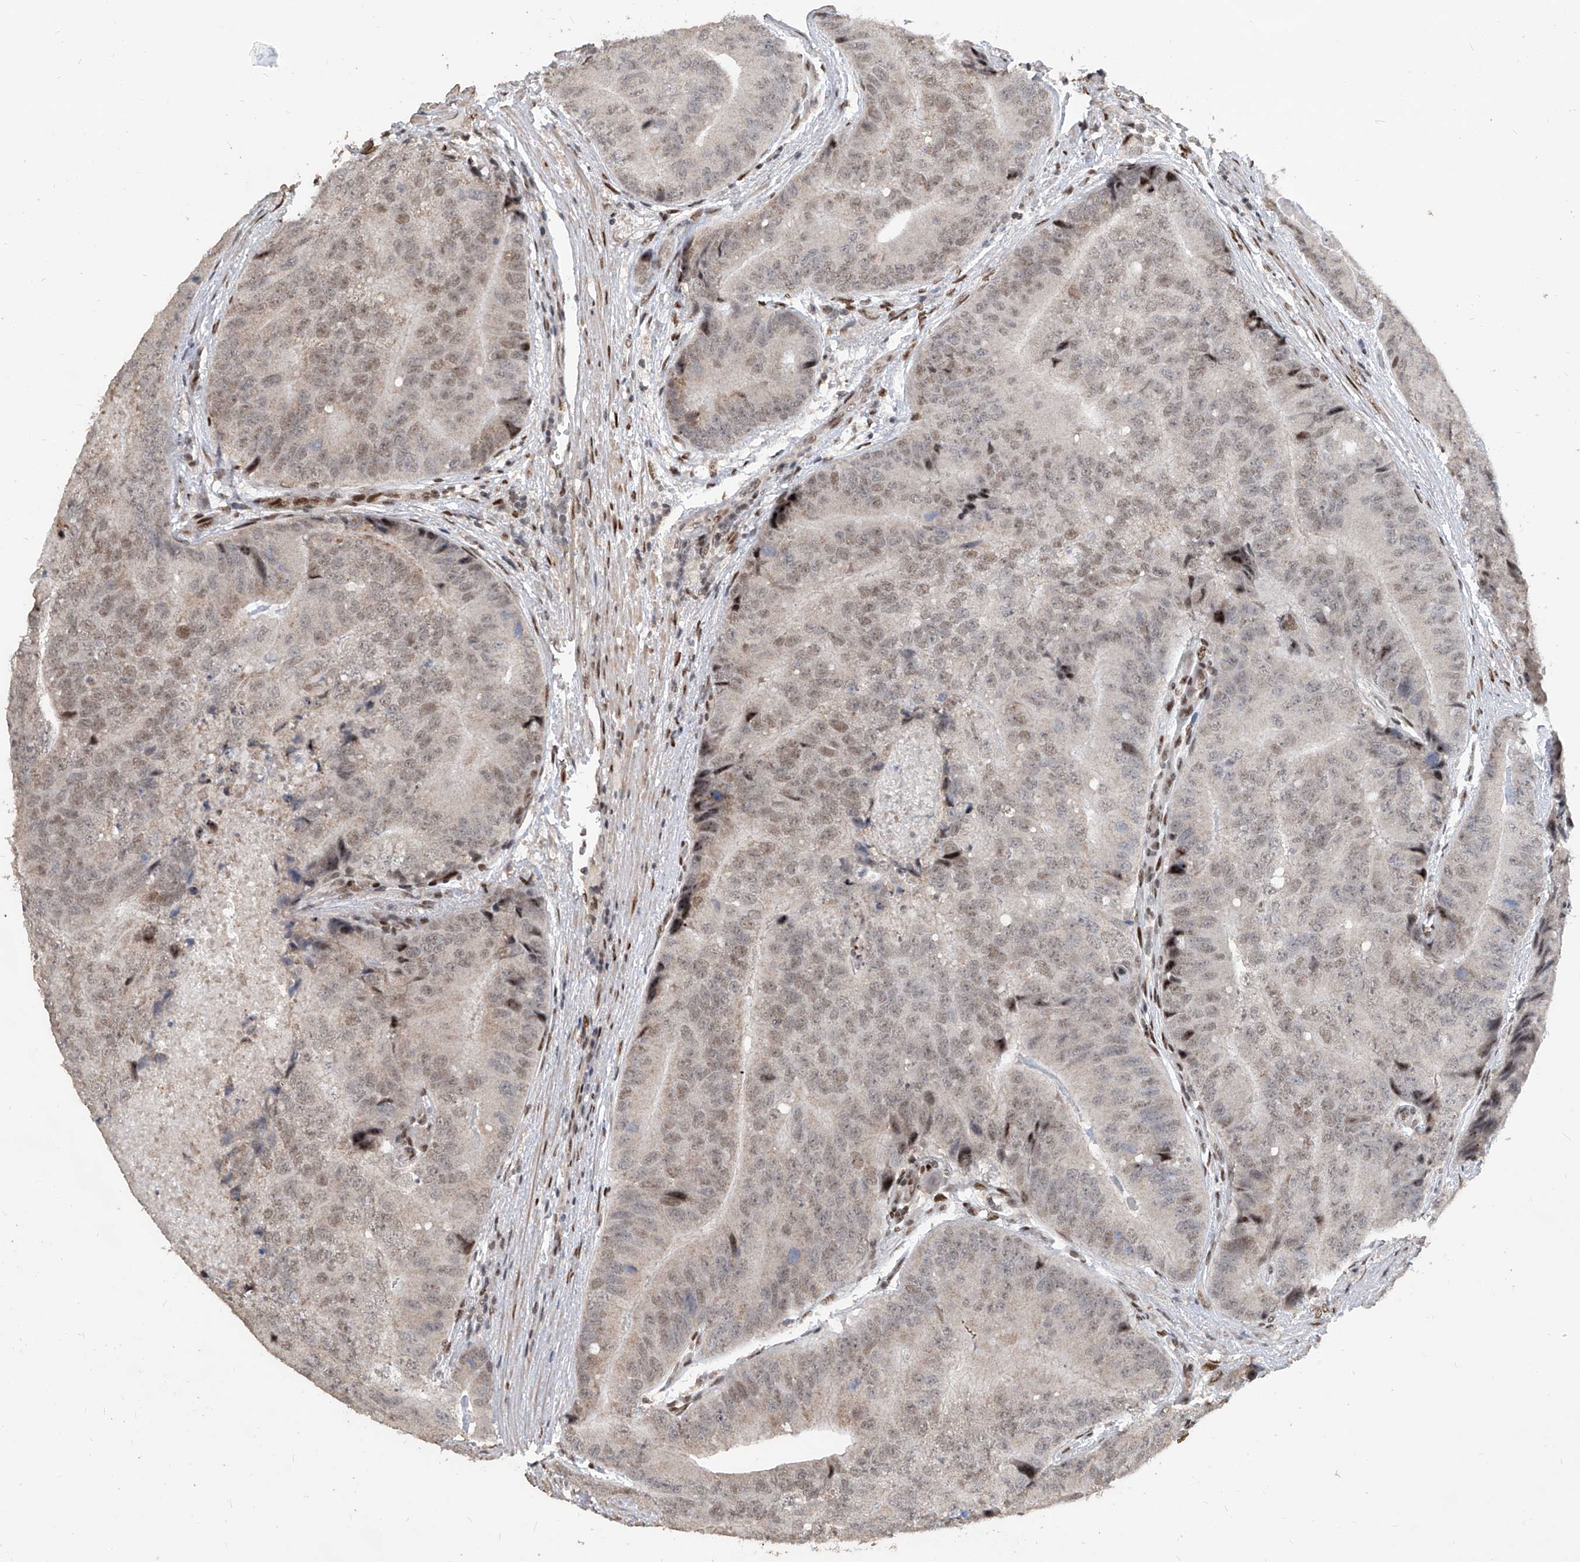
{"staining": {"intensity": "weak", "quantity": ">75%", "location": "nuclear"}, "tissue": "prostate cancer", "cell_type": "Tumor cells", "image_type": "cancer", "snomed": [{"axis": "morphology", "description": "Adenocarcinoma, High grade"}, {"axis": "topography", "description": "Prostate"}], "caption": "Human prostate cancer (high-grade adenocarcinoma) stained with a protein marker displays weak staining in tumor cells.", "gene": "IRF2", "patient": {"sex": "male", "age": 70}}